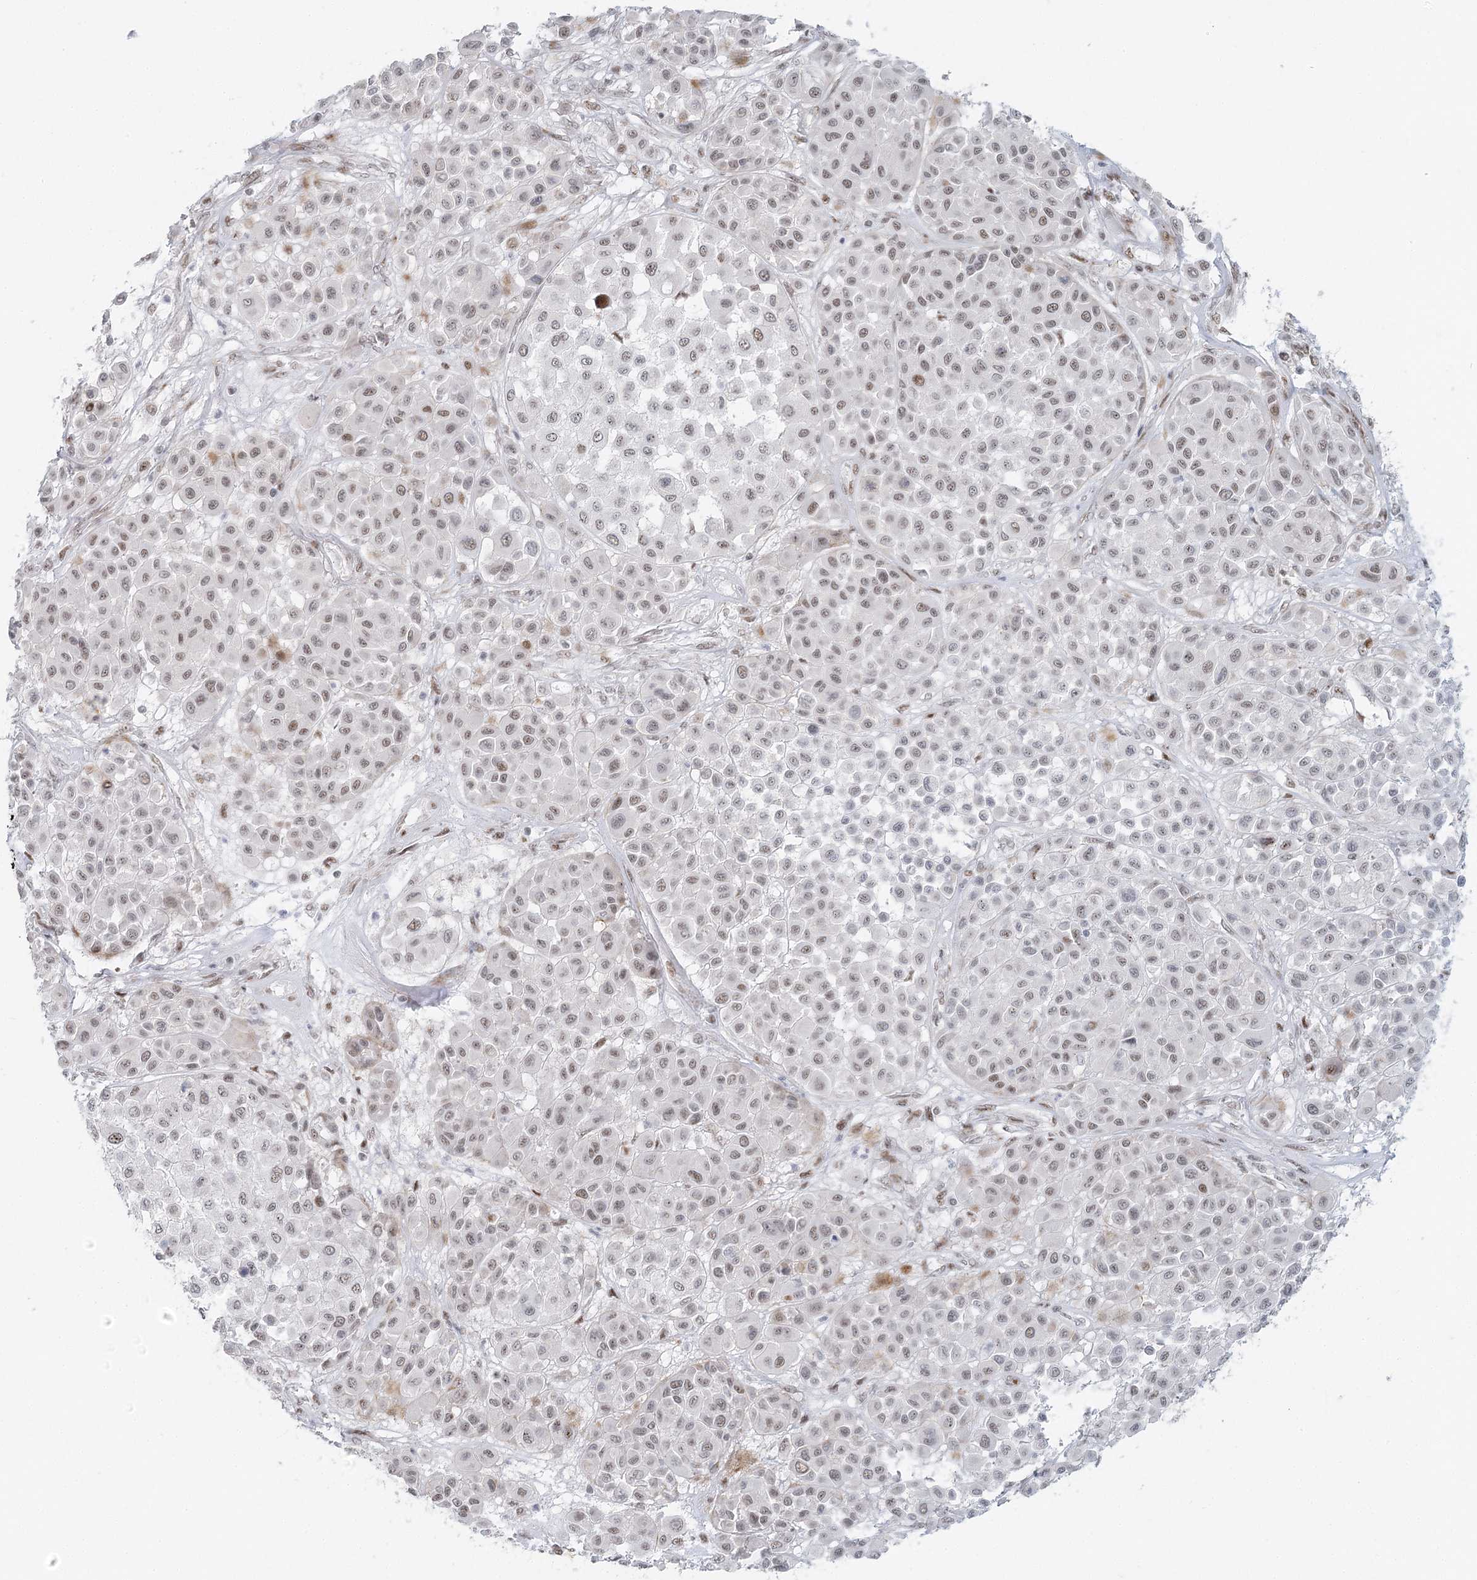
{"staining": {"intensity": "moderate", "quantity": "25%-75%", "location": "nuclear"}, "tissue": "melanoma", "cell_type": "Tumor cells", "image_type": "cancer", "snomed": [{"axis": "morphology", "description": "Malignant melanoma, Metastatic site"}, {"axis": "topography", "description": "Soft tissue"}], "caption": "IHC image of malignant melanoma (metastatic site) stained for a protein (brown), which exhibits medium levels of moderate nuclear expression in about 25%-75% of tumor cells.", "gene": "U2SURP", "patient": {"sex": "male", "age": 41}}